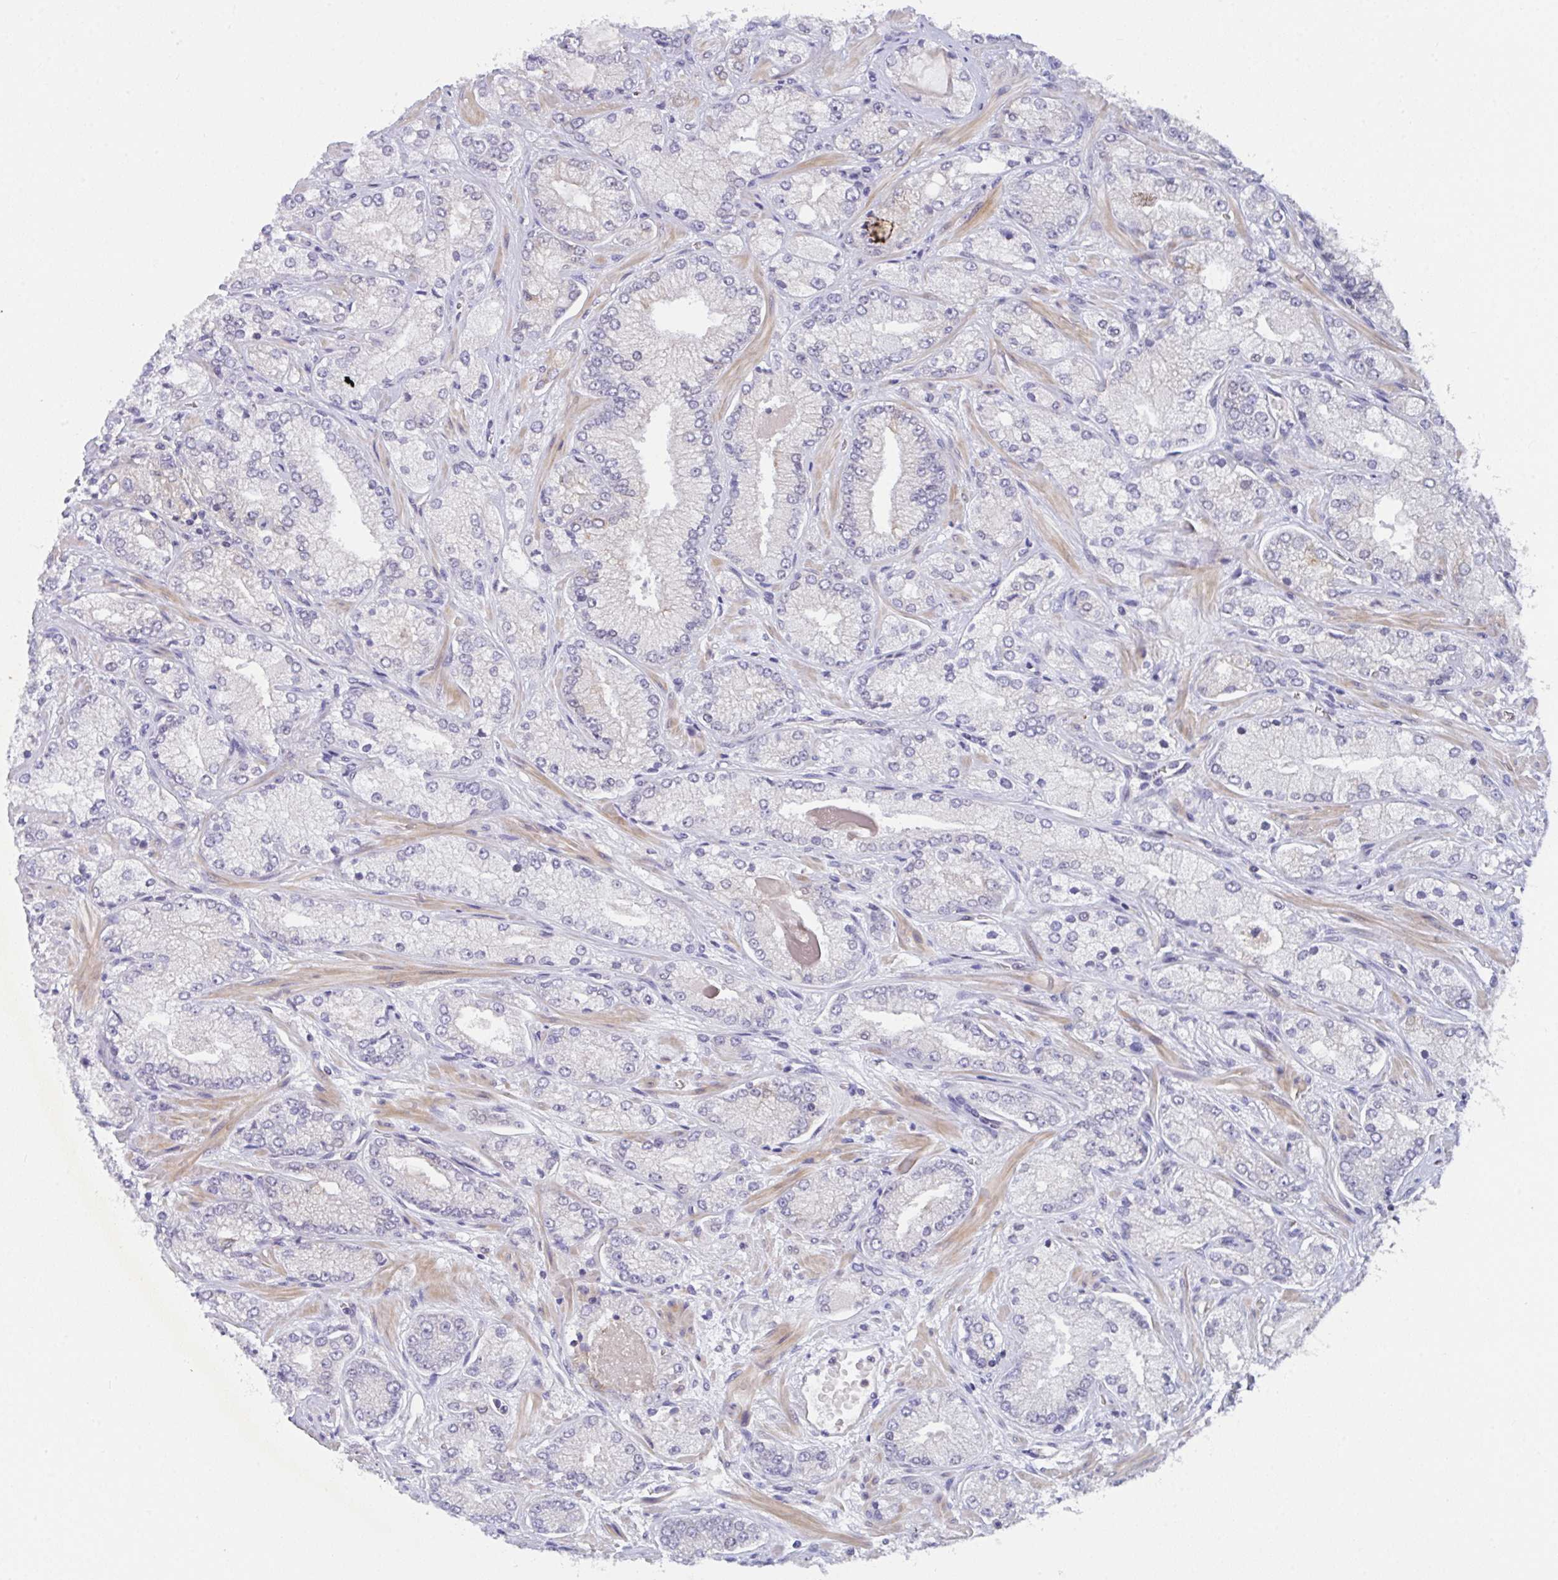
{"staining": {"intensity": "negative", "quantity": "none", "location": "none"}, "tissue": "prostate cancer", "cell_type": "Tumor cells", "image_type": "cancer", "snomed": [{"axis": "morphology", "description": "Normal tissue, NOS"}, {"axis": "morphology", "description": "Adenocarcinoma, High grade"}, {"axis": "topography", "description": "Prostate"}, {"axis": "topography", "description": "Peripheral nerve tissue"}], "caption": "Immunohistochemistry of human prostate adenocarcinoma (high-grade) displays no positivity in tumor cells.", "gene": "RBM18", "patient": {"sex": "male", "age": 68}}